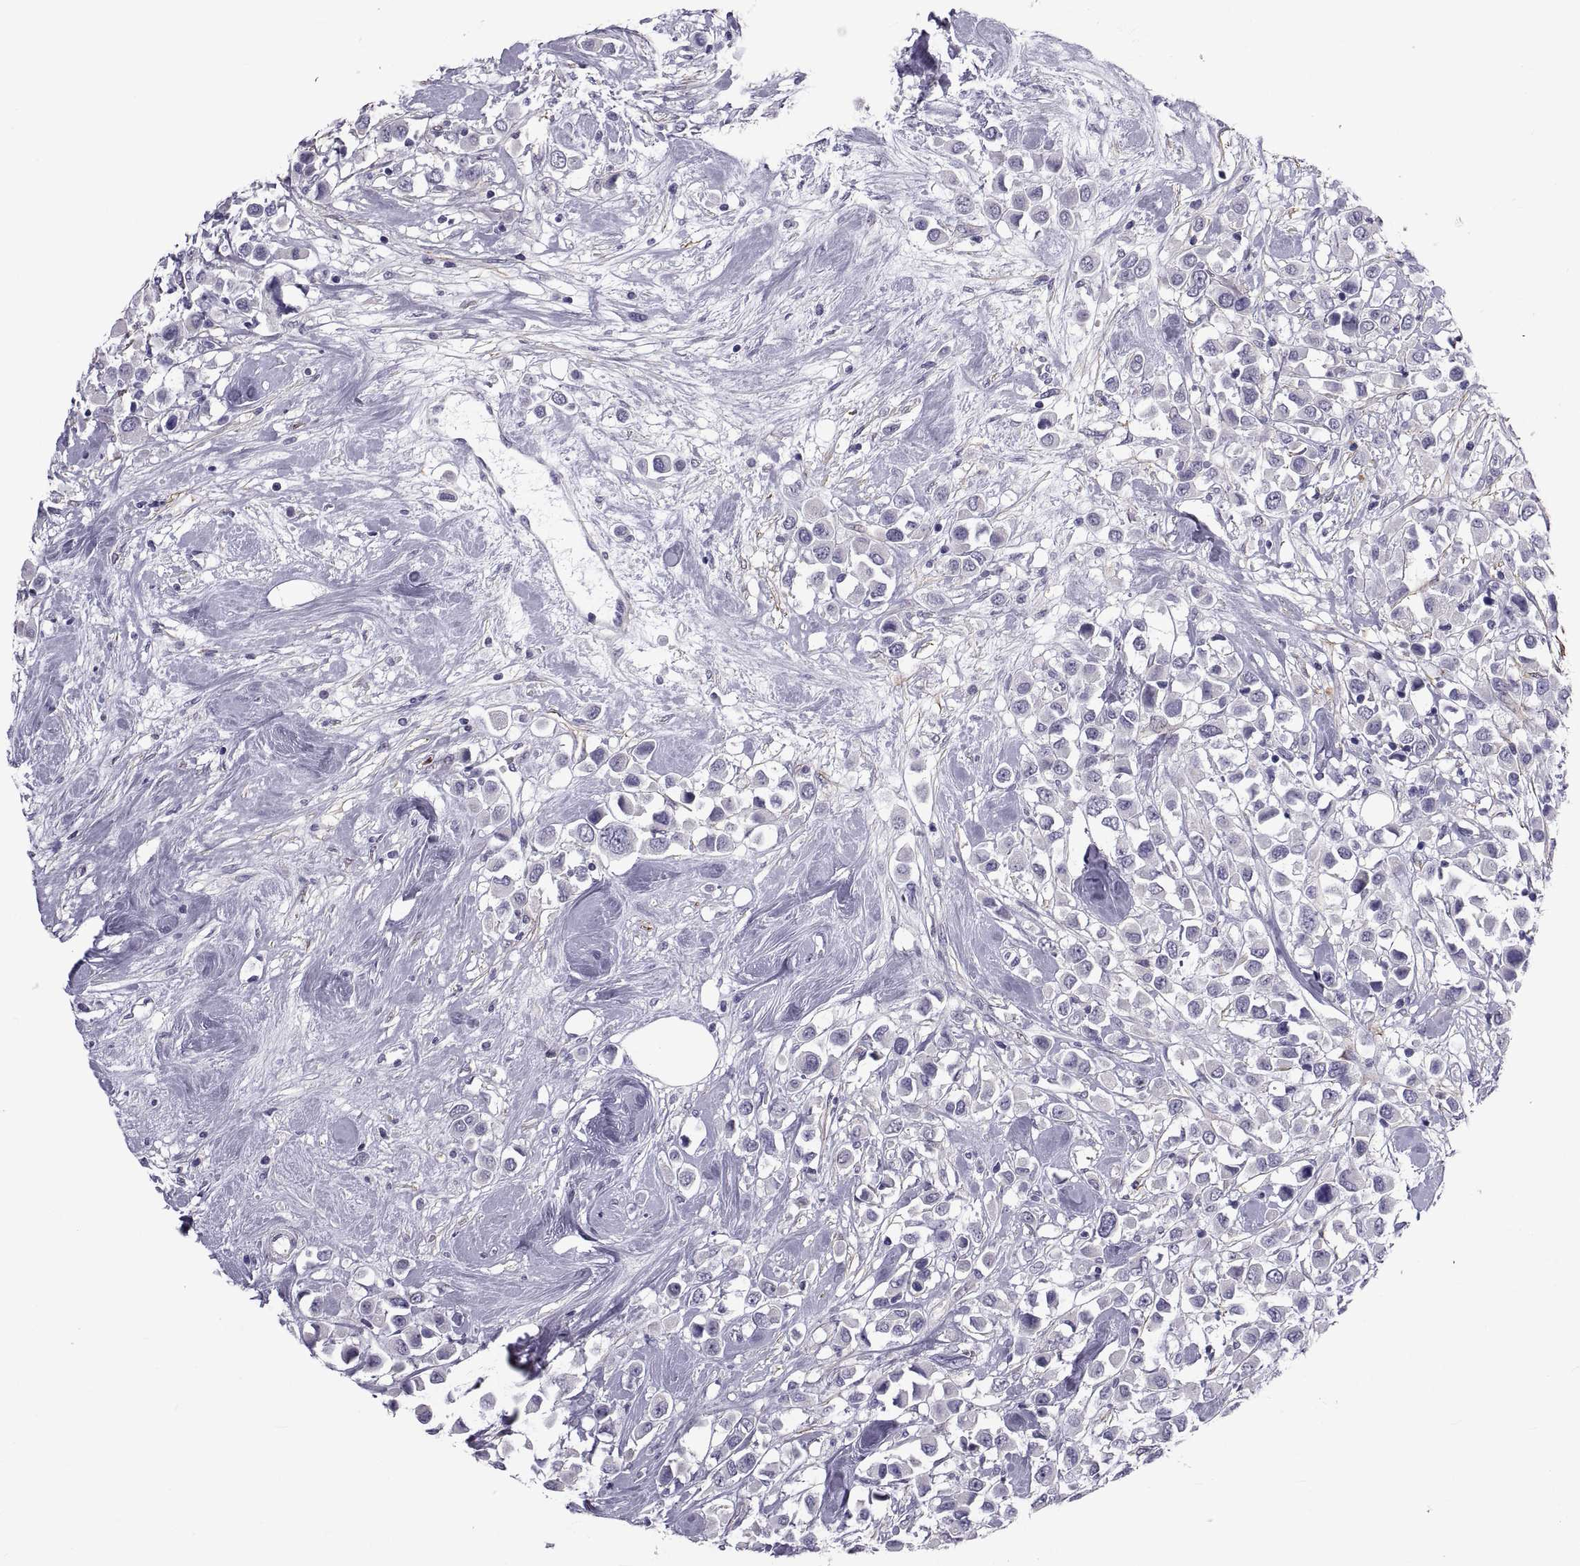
{"staining": {"intensity": "negative", "quantity": "none", "location": "none"}, "tissue": "breast cancer", "cell_type": "Tumor cells", "image_type": "cancer", "snomed": [{"axis": "morphology", "description": "Duct carcinoma"}, {"axis": "topography", "description": "Breast"}], "caption": "IHC image of human invasive ductal carcinoma (breast) stained for a protein (brown), which reveals no expression in tumor cells. (DAB immunohistochemistry (IHC), high magnification).", "gene": "MAGEB1", "patient": {"sex": "female", "age": 61}}